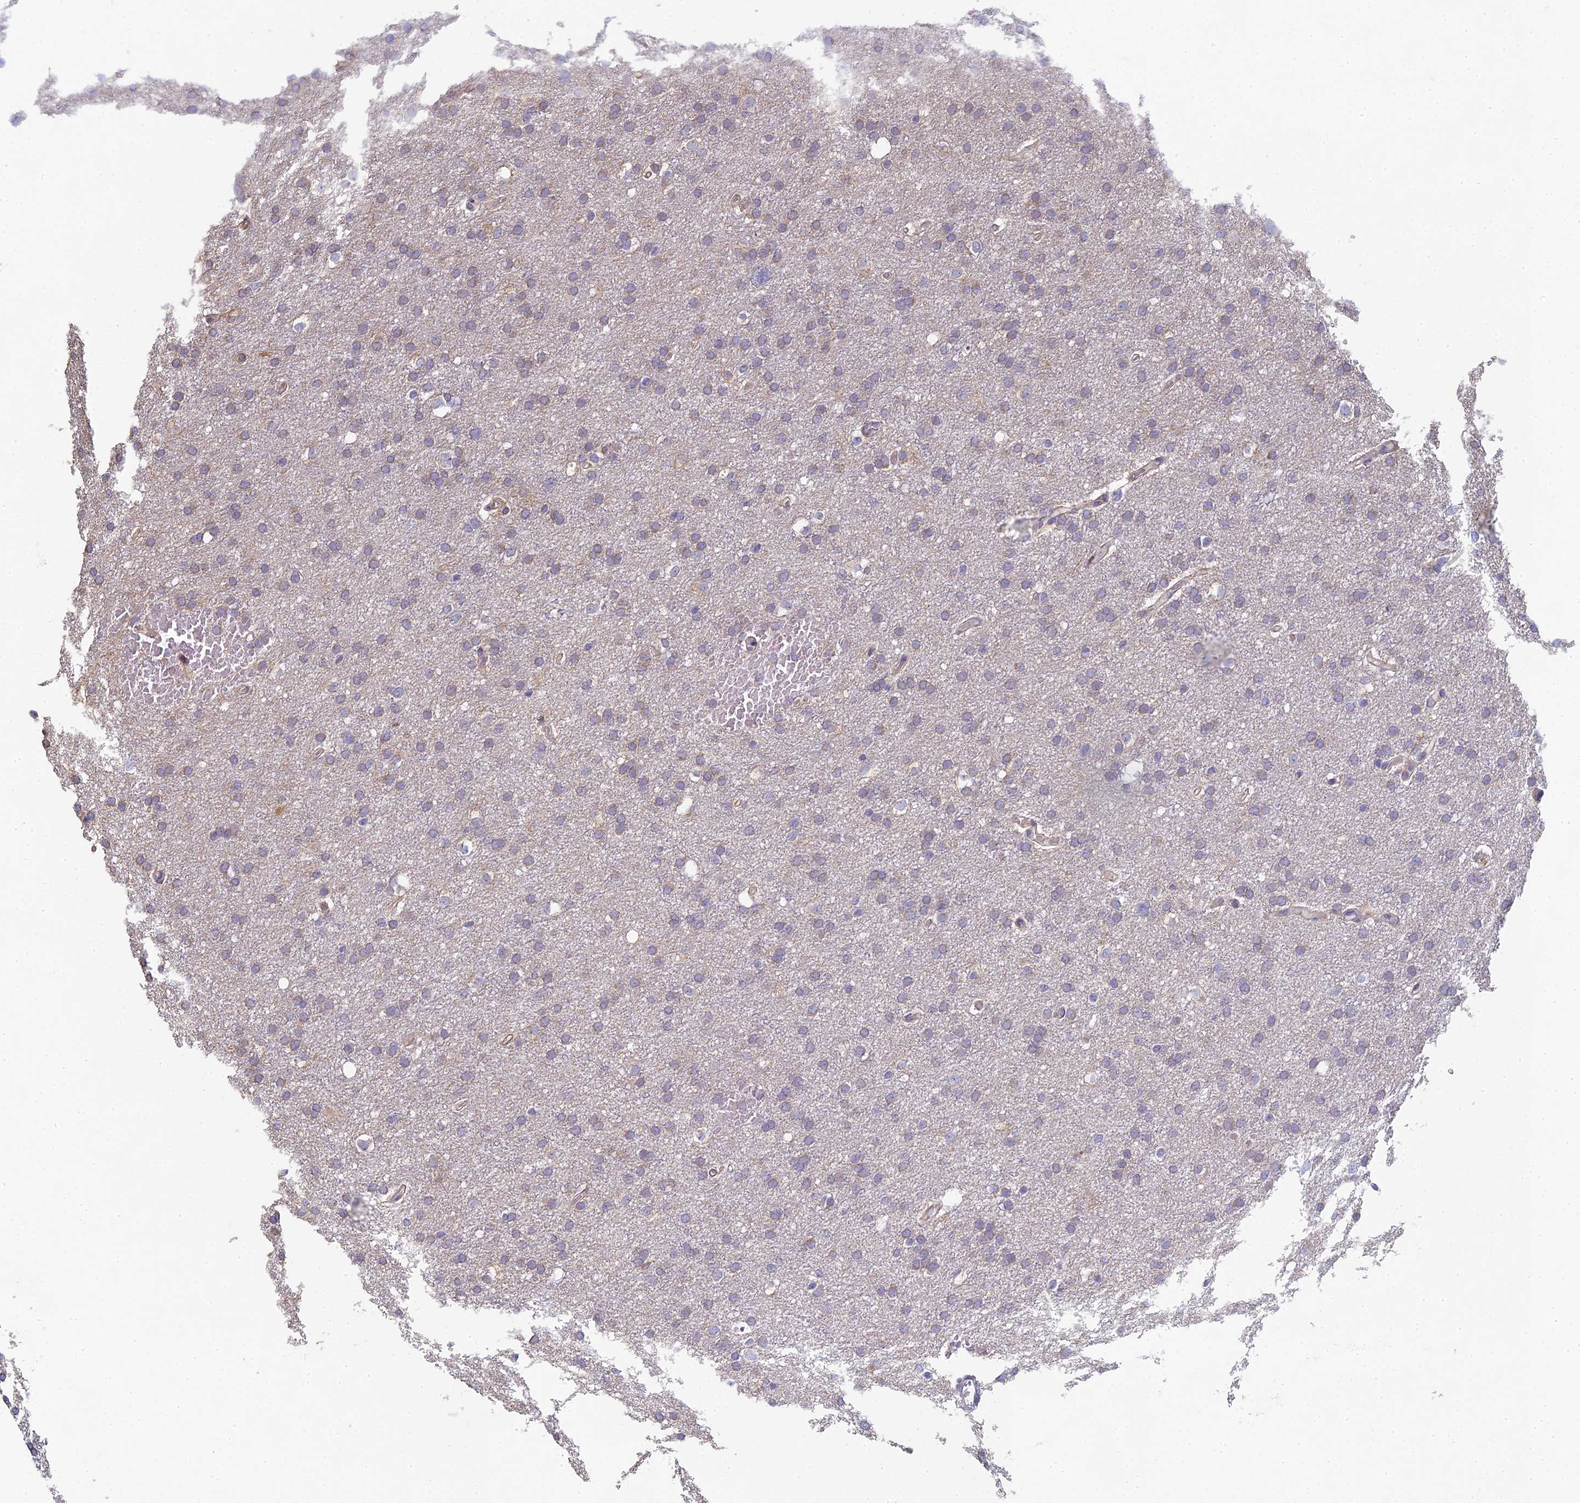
{"staining": {"intensity": "weak", "quantity": "<25%", "location": "cytoplasmic/membranous"}, "tissue": "glioma", "cell_type": "Tumor cells", "image_type": "cancer", "snomed": [{"axis": "morphology", "description": "Glioma, malignant, High grade"}, {"axis": "topography", "description": "Cerebral cortex"}], "caption": "IHC histopathology image of glioma stained for a protein (brown), which displays no expression in tumor cells. (Stains: DAB immunohistochemistry (IHC) with hematoxylin counter stain, Microscopy: brightfield microscopy at high magnification).", "gene": "DIXDC1", "patient": {"sex": "female", "age": 36}}